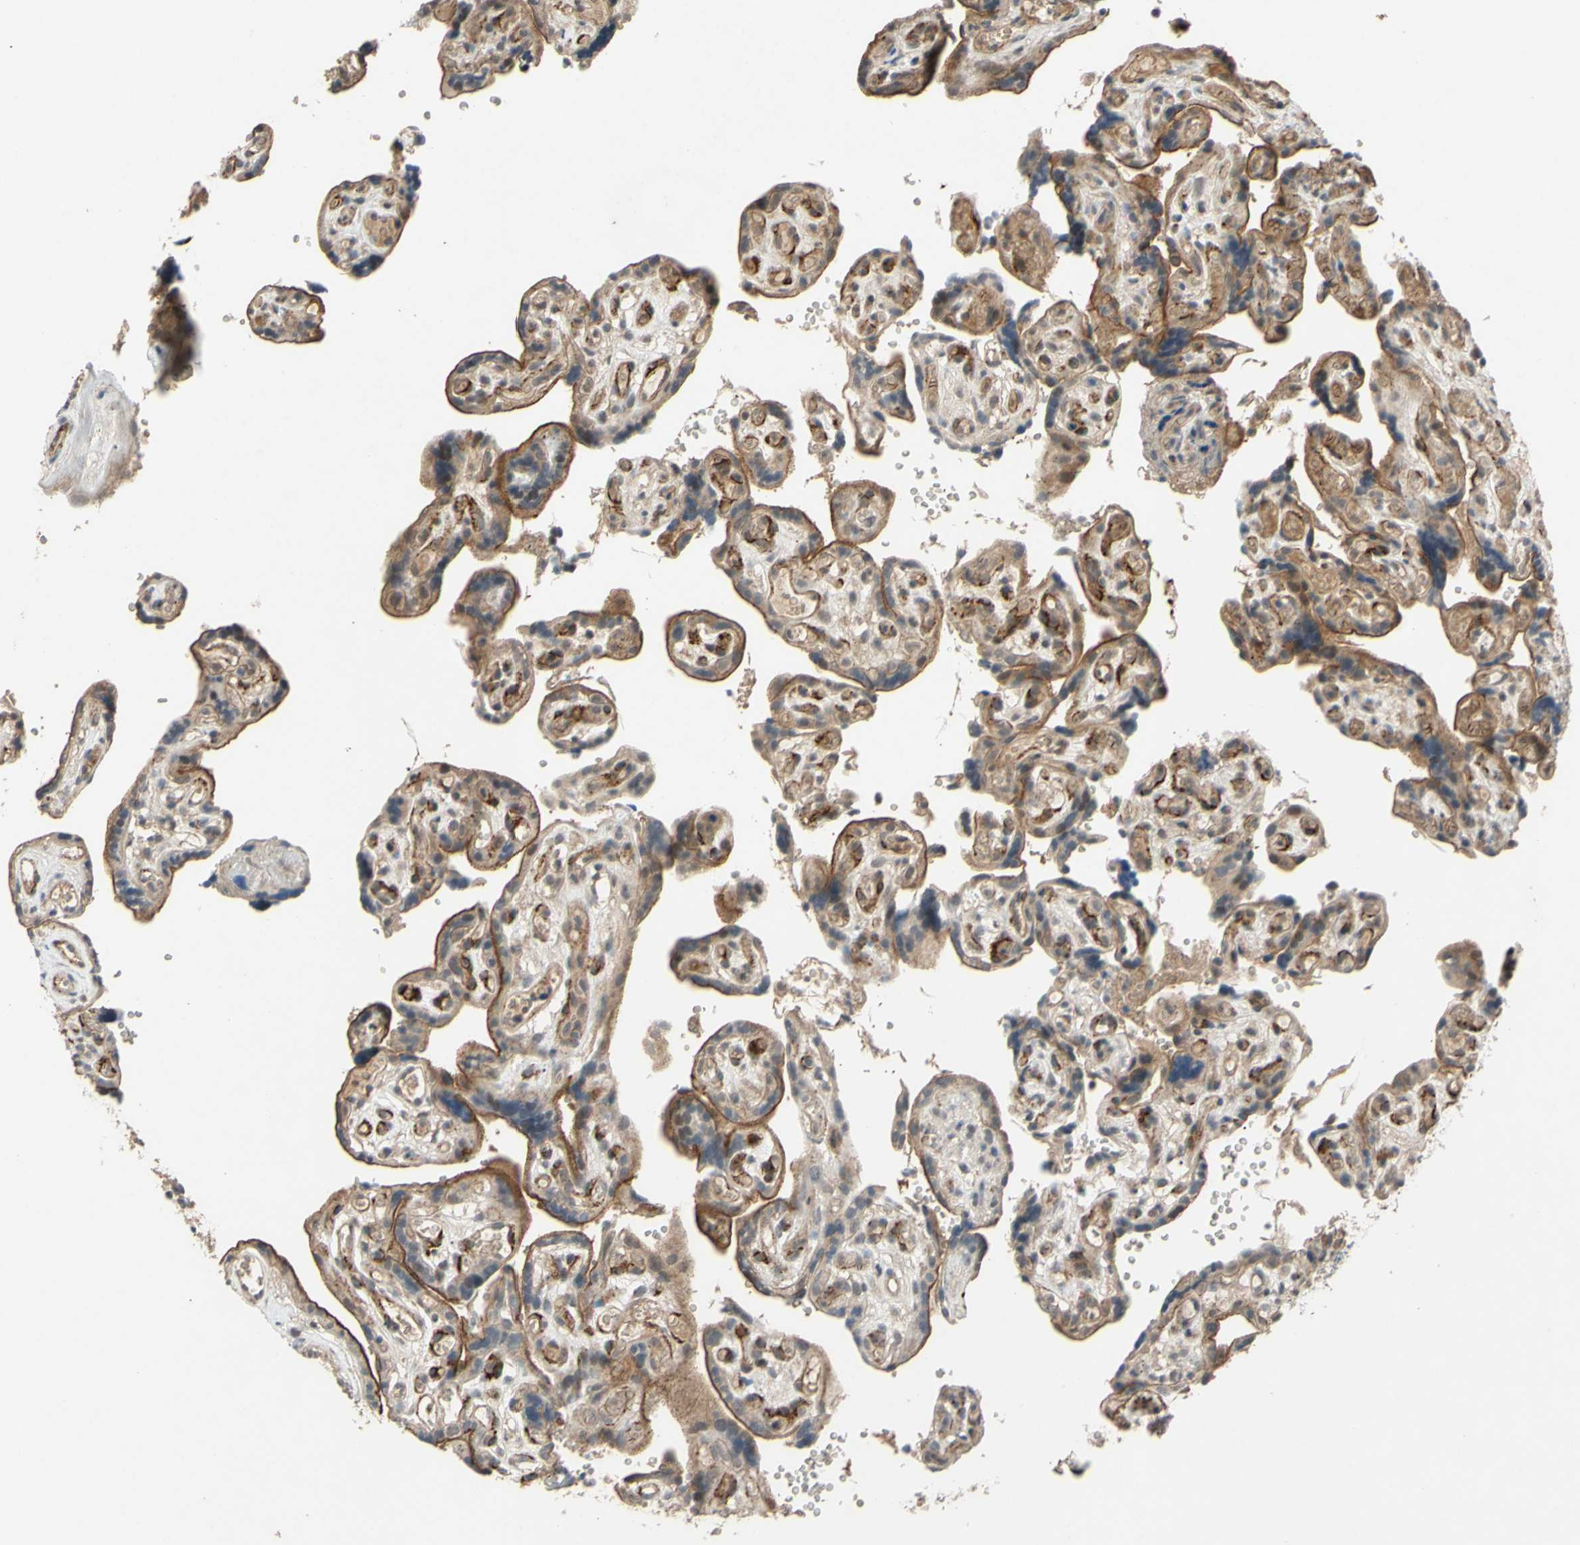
{"staining": {"intensity": "weak", "quantity": "25%-75%", "location": "cytoplasmic/membranous,nuclear"}, "tissue": "placenta", "cell_type": "Decidual cells", "image_type": "normal", "snomed": [{"axis": "morphology", "description": "Normal tissue, NOS"}, {"axis": "topography", "description": "Placenta"}], "caption": "Immunohistochemical staining of unremarkable human placenta shows weak cytoplasmic/membranous,nuclear protein expression in approximately 25%-75% of decidual cells. The staining is performed using DAB (3,3'-diaminobenzidine) brown chromogen to label protein expression. The nuclei are counter-stained blue using hematoxylin.", "gene": "ALK", "patient": {"sex": "female", "age": 30}}